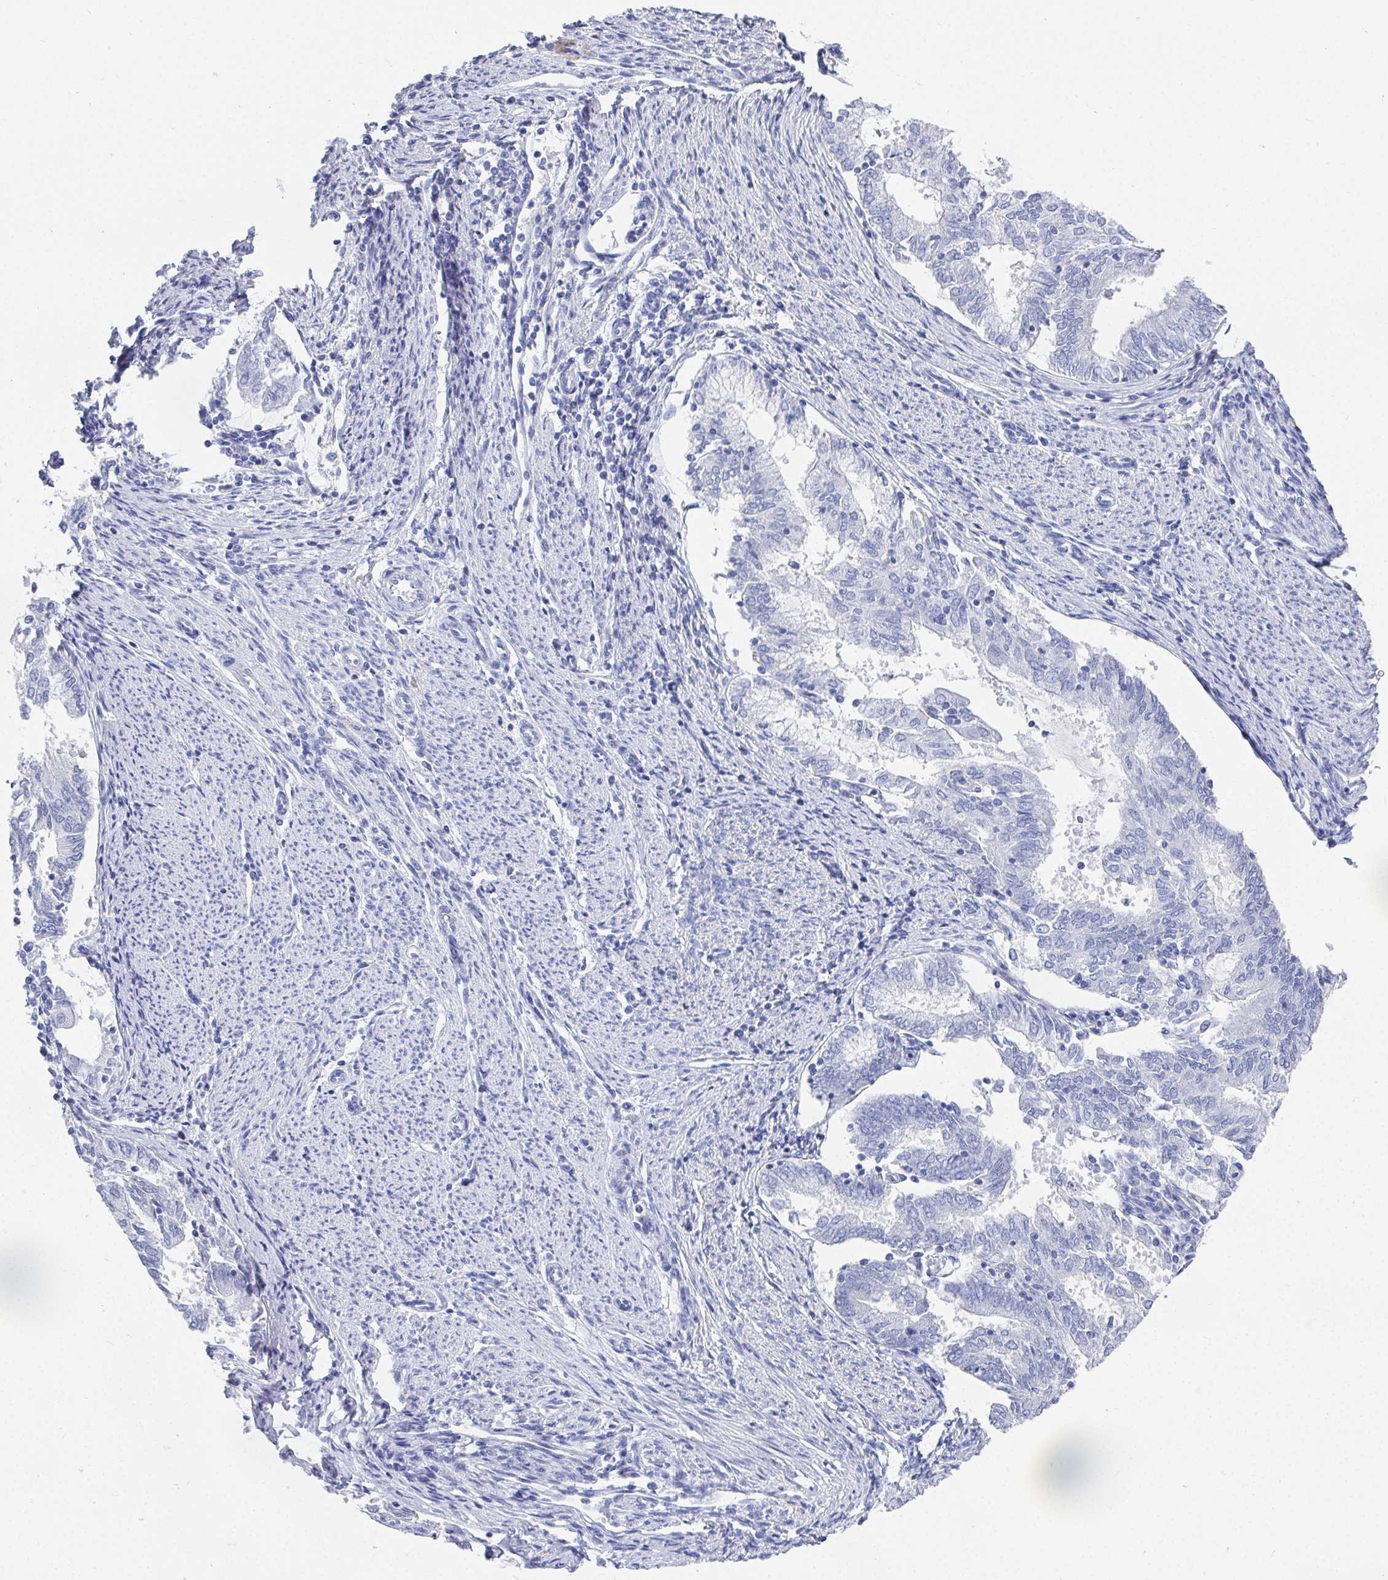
{"staining": {"intensity": "negative", "quantity": "none", "location": "none"}, "tissue": "endometrial cancer", "cell_type": "Tumor cells", "image_type": "cancer", "snomed": [{"axis": "morphology", "description": "Adenocarcinoma, NOS"}, {"axis": "topography", "description": "Endometrium"}], "caption": "A high-resolution histopathology image shows immunohistochemistry (IHC) staining of adenocarcinoma (endometrial), which demonstrates no significant expression in tumor cells. Nuclei are stained in blue.", "gene": "GRIA1", "patient": {"sex": "female", "age": 79}}